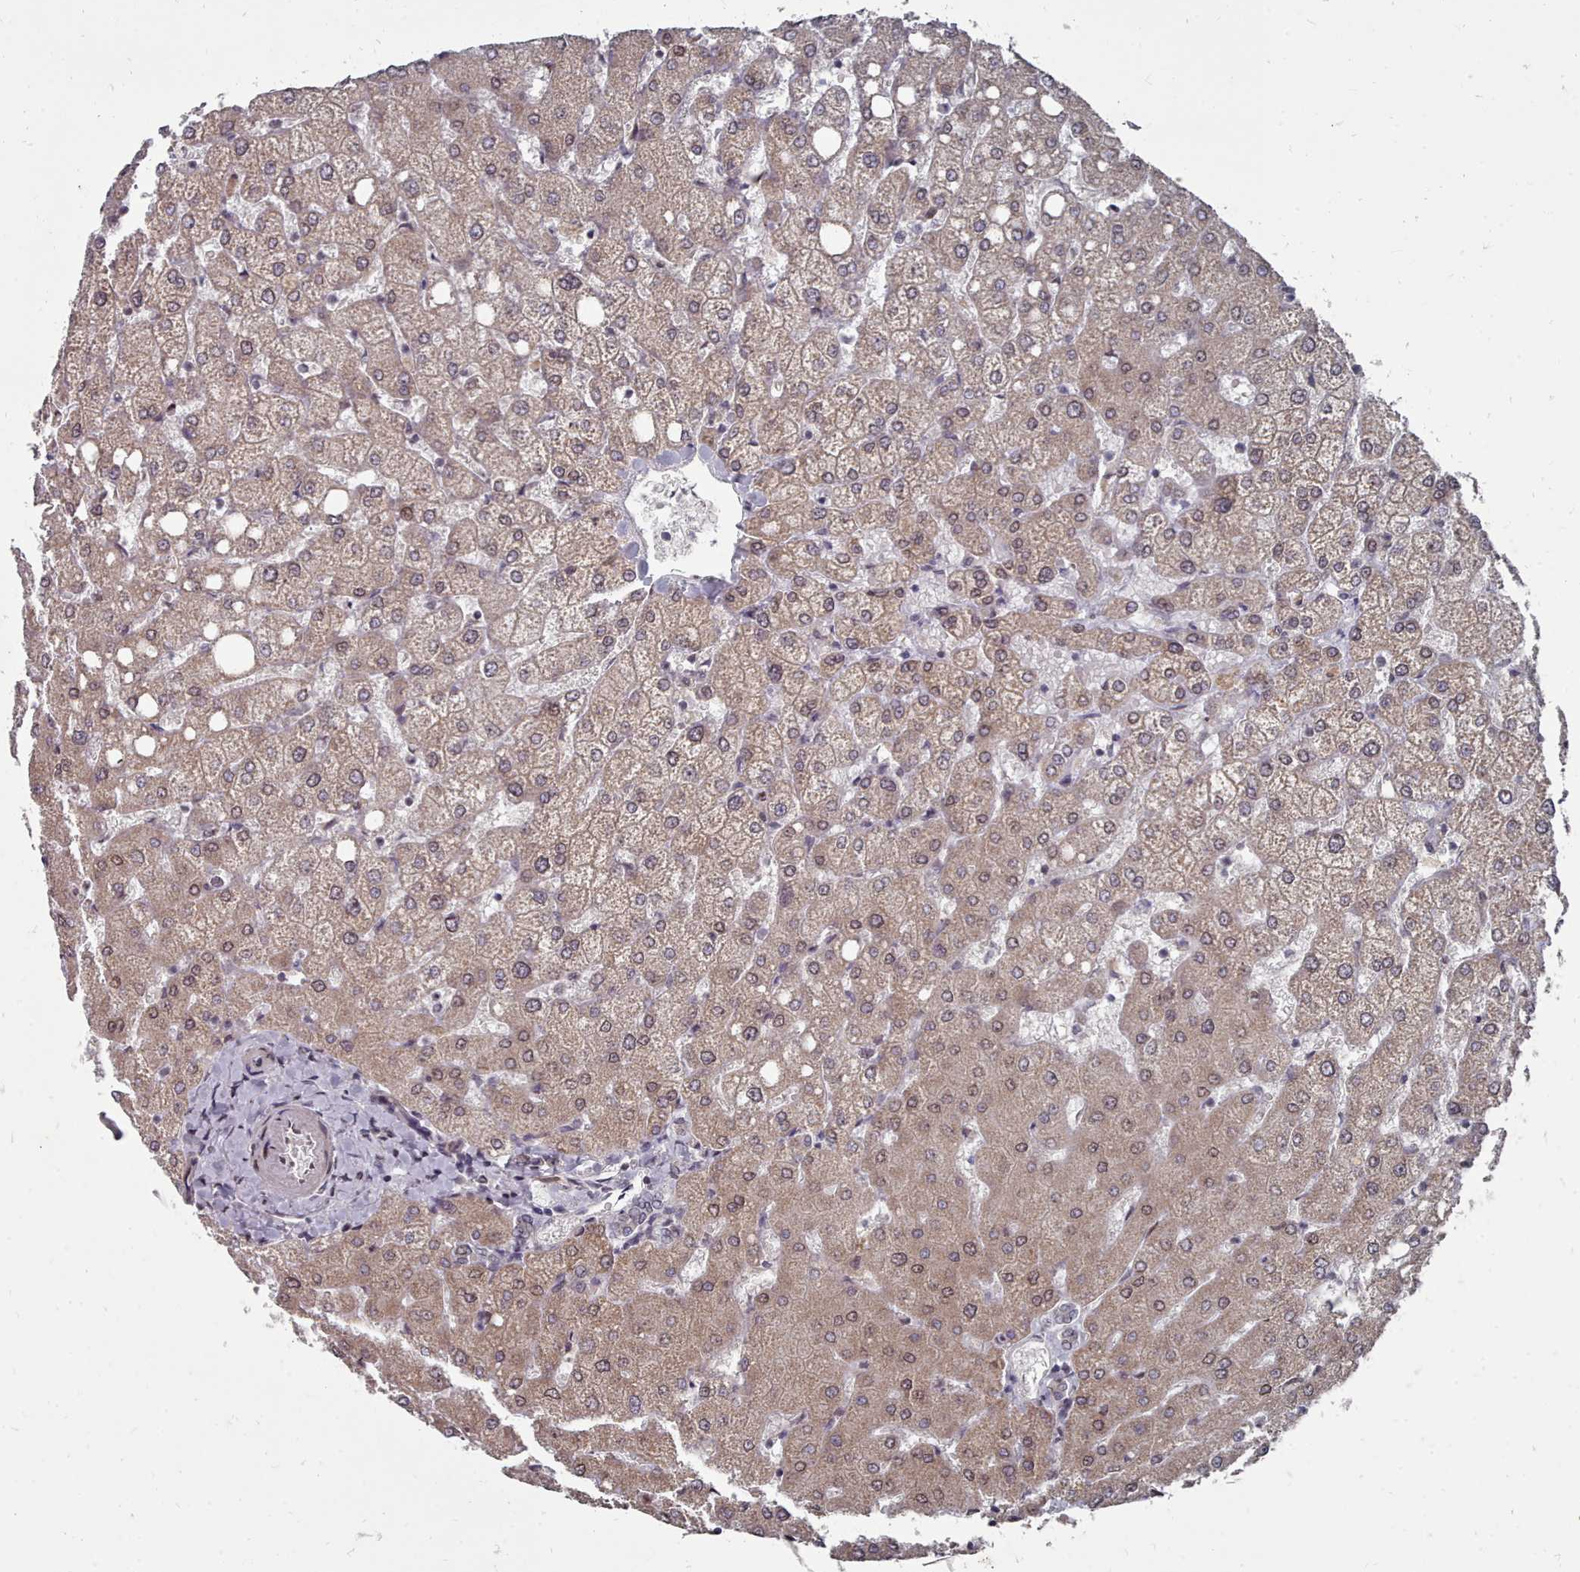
{"staining": {"intensity": "negative", "quantity": "none", "location": "none"}, "tissue": "liver", "cell_type": "Cholangiocytes", "image_type": "normal", "snomed": [{"axis": "morphology", "description": "Normal tissue, NOS"}, {"axis": "topography", "description": "Liver"}], "caption": "Immunohistochemistry of unremarkable human liver reveals no positivity in cholangiocytes. (Immunohistochemistry, brightfield microscopy, high magnification).", "gene": "ACKR3", "patient": {"sex": "female", "age": 54}}